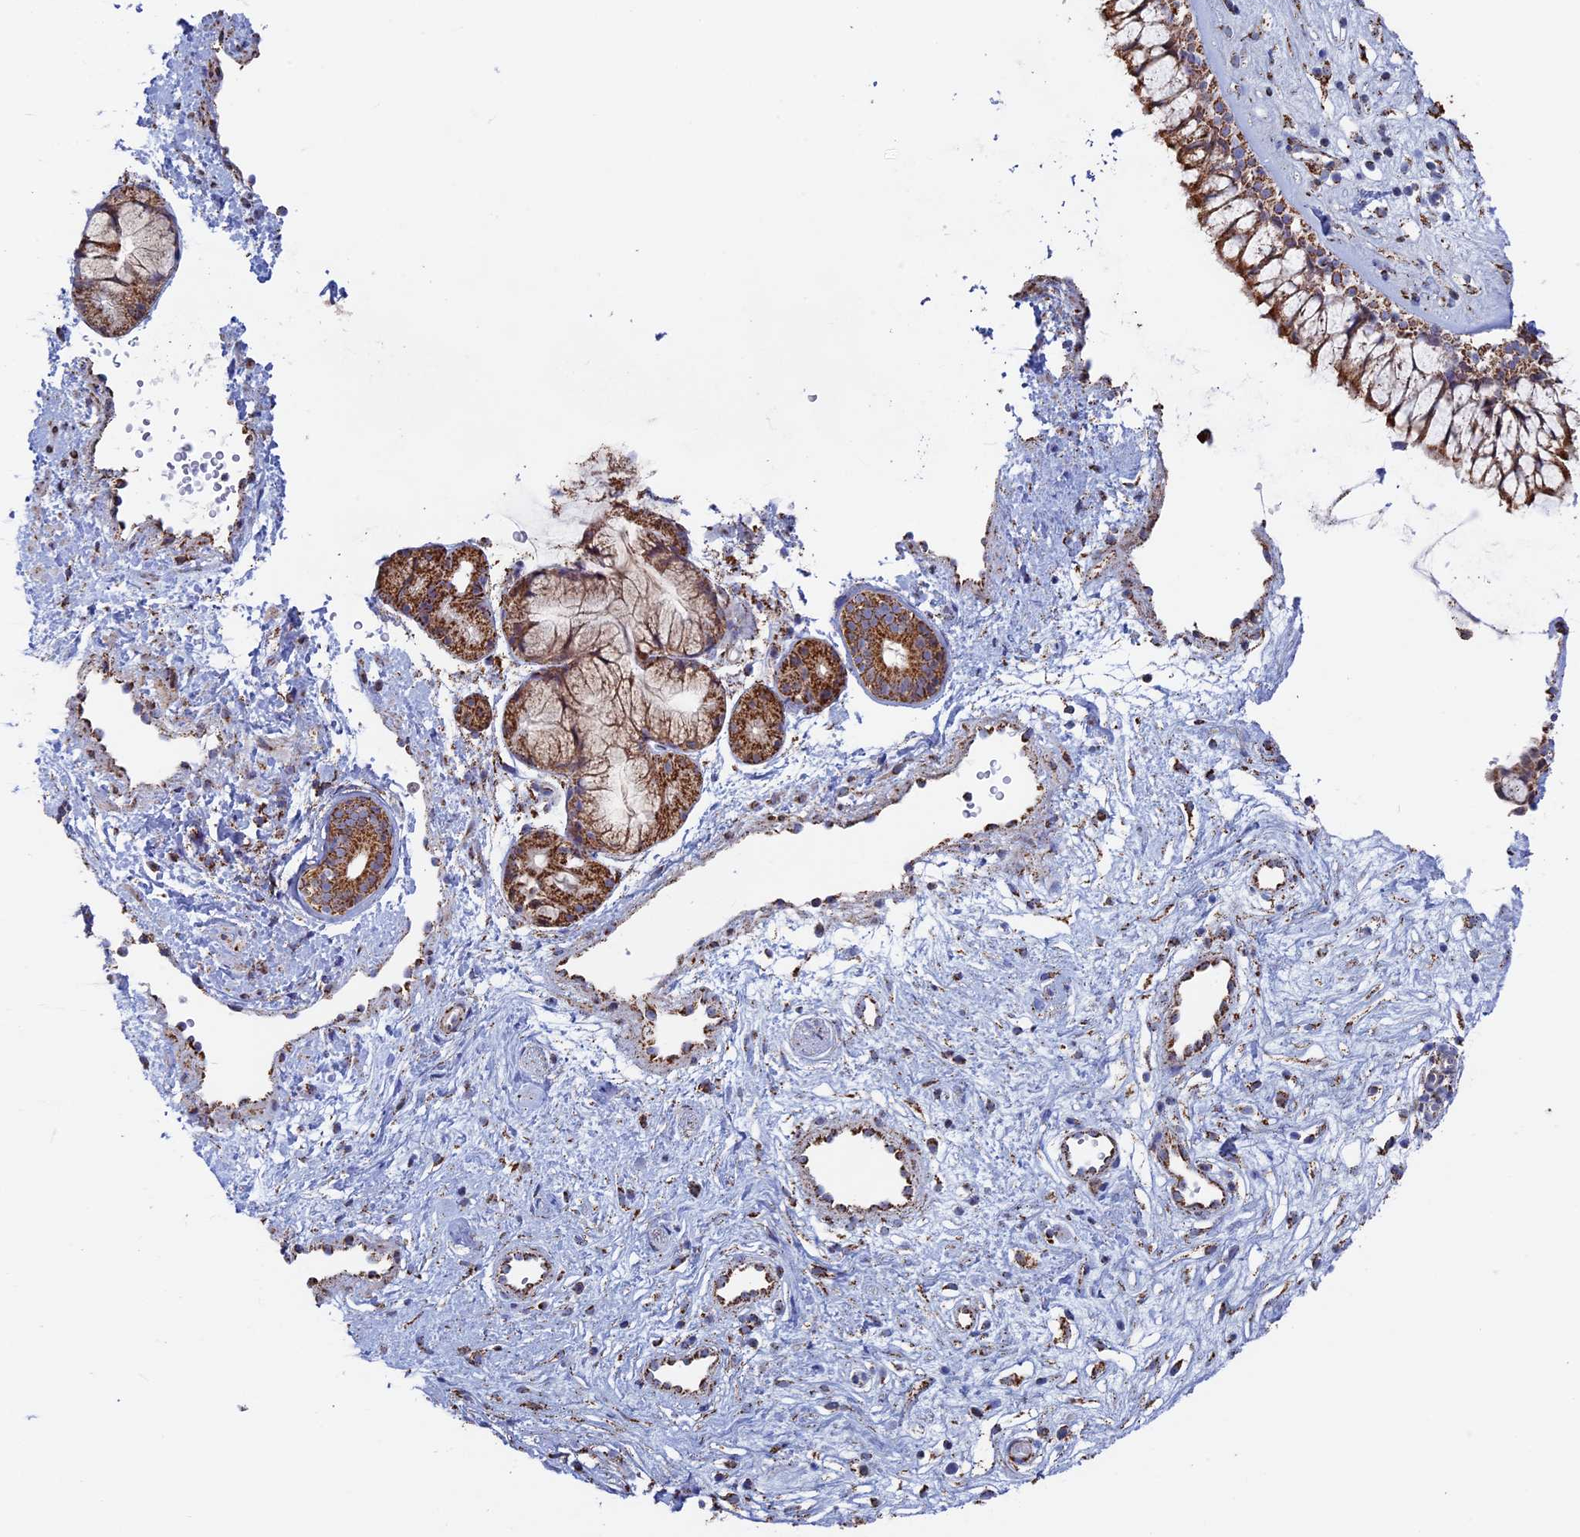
{"staining": {"intensity": "moderate", "quantity": ">75%", "location": "cytoplasmic/membranous"}, "tissue": "nasopharynx", "cell_type": "Respiratory epithelial cells", "image_type": "normal", "snomed": [{"axis": "morphology", "description": "Normal tissue, NOS"}, {"axis": "topography", "description": "Nasopharynx"}], "caption": "Immunohistochemical staining of unremarkable nasopharynx demonstrates medium levels of moderate cytoplasmic/membranous expression in about >75% of respiratory epithelial cells. Nuclei are stained in blue.", "gene": "SEC24D", "patient": {"sex": "male", "age": 32}}